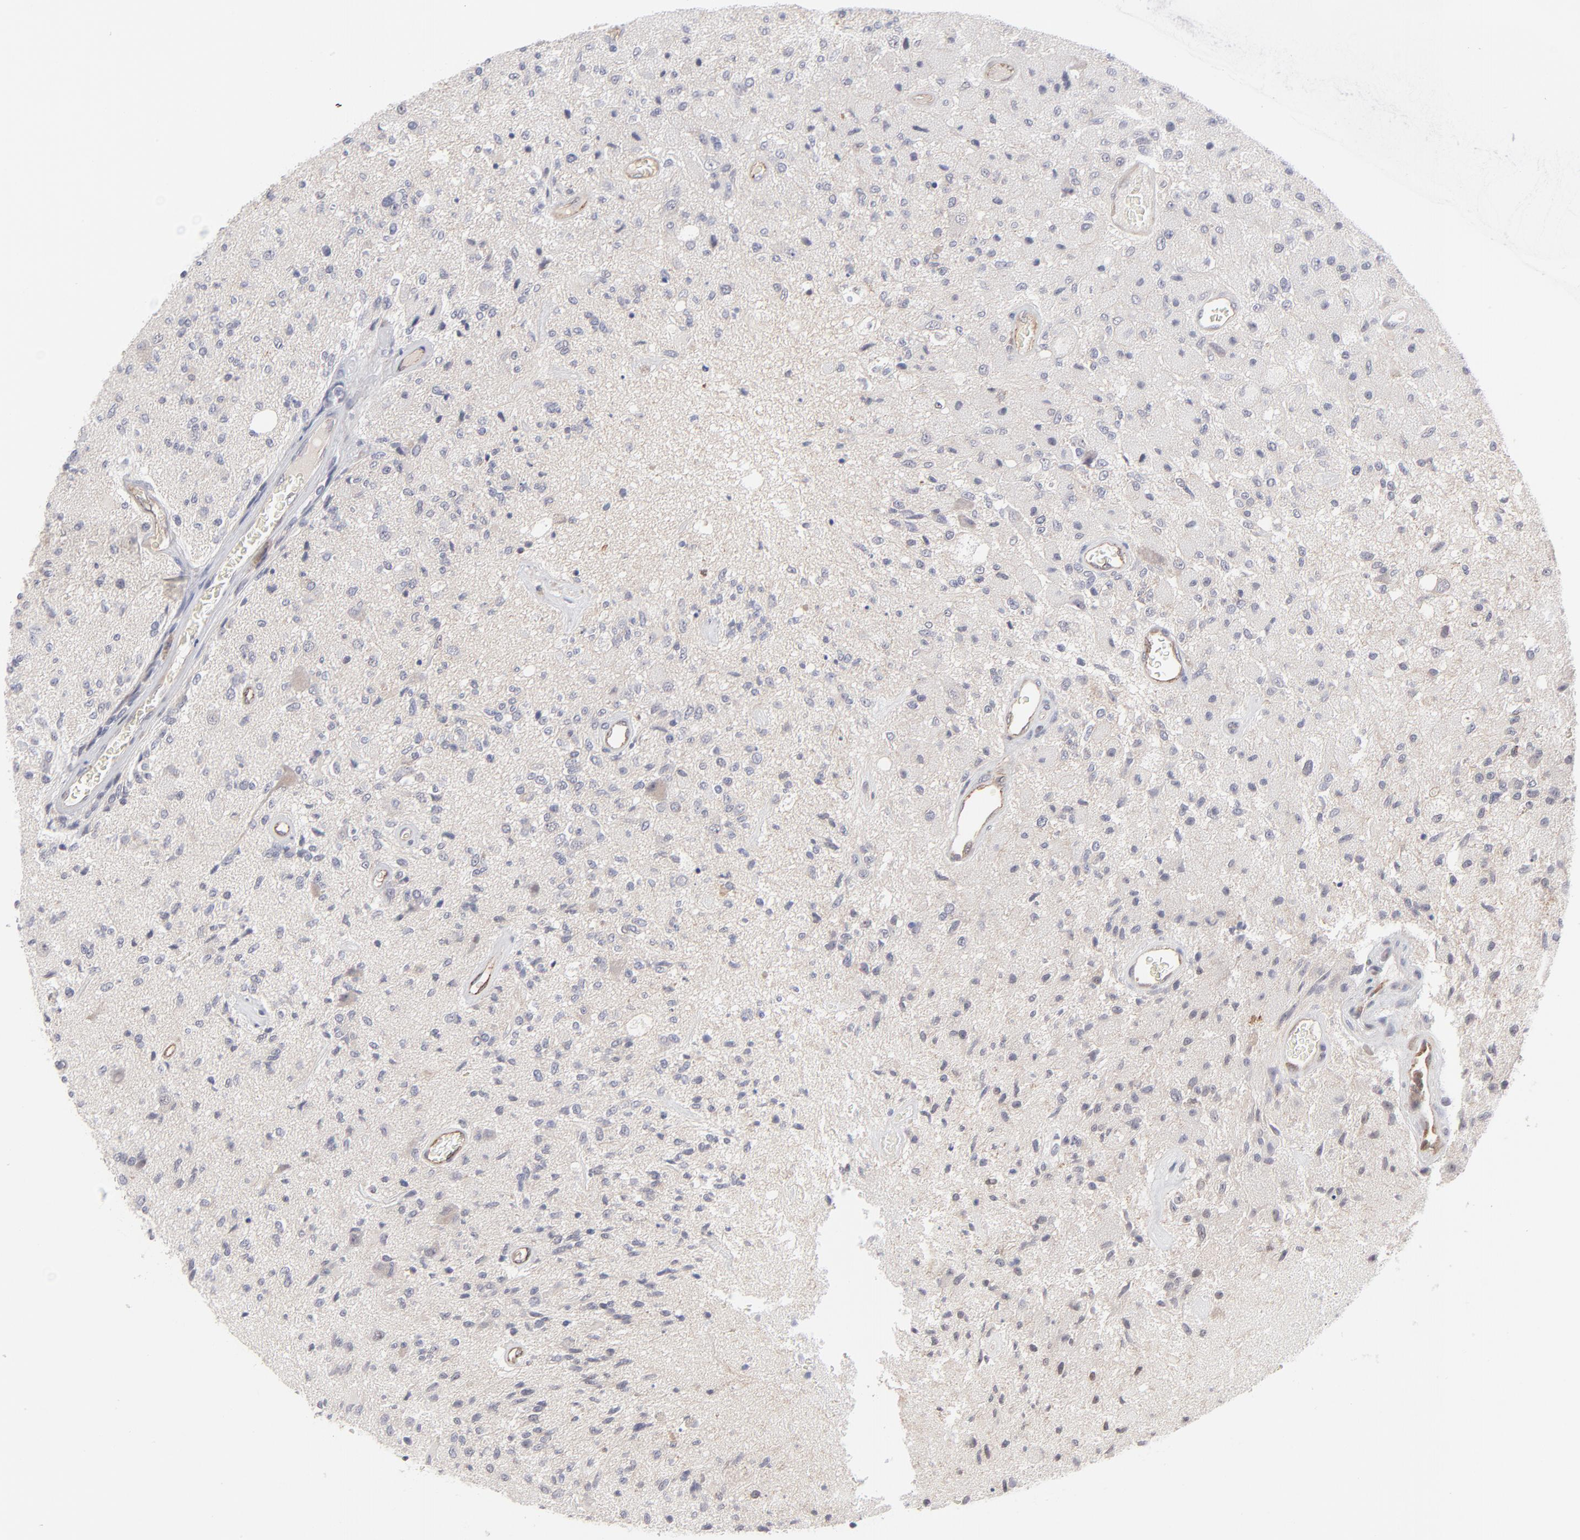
{"staining": {"intensity": "negative", "quantity": "none", "location": "none"}, "tissue": "glioma", "cell_type": "Tumor cells", "image_type": "cancer", "snomed": [{"axis": "morphology", "description": "Normal tissue, NOS"}, {"axis": "morphology", "description": "Glioma, malignant, High grade"}, {"axis": "topography", "description": "Cerebral cortex"}], "caption": "High power microscopy photomicrograph of an immunohistochemistry (IHC) image of glioma, revealing no significant expression in tumor cells.", "gene": "NBN", "patient": {"sex": "male", "age": 77}}